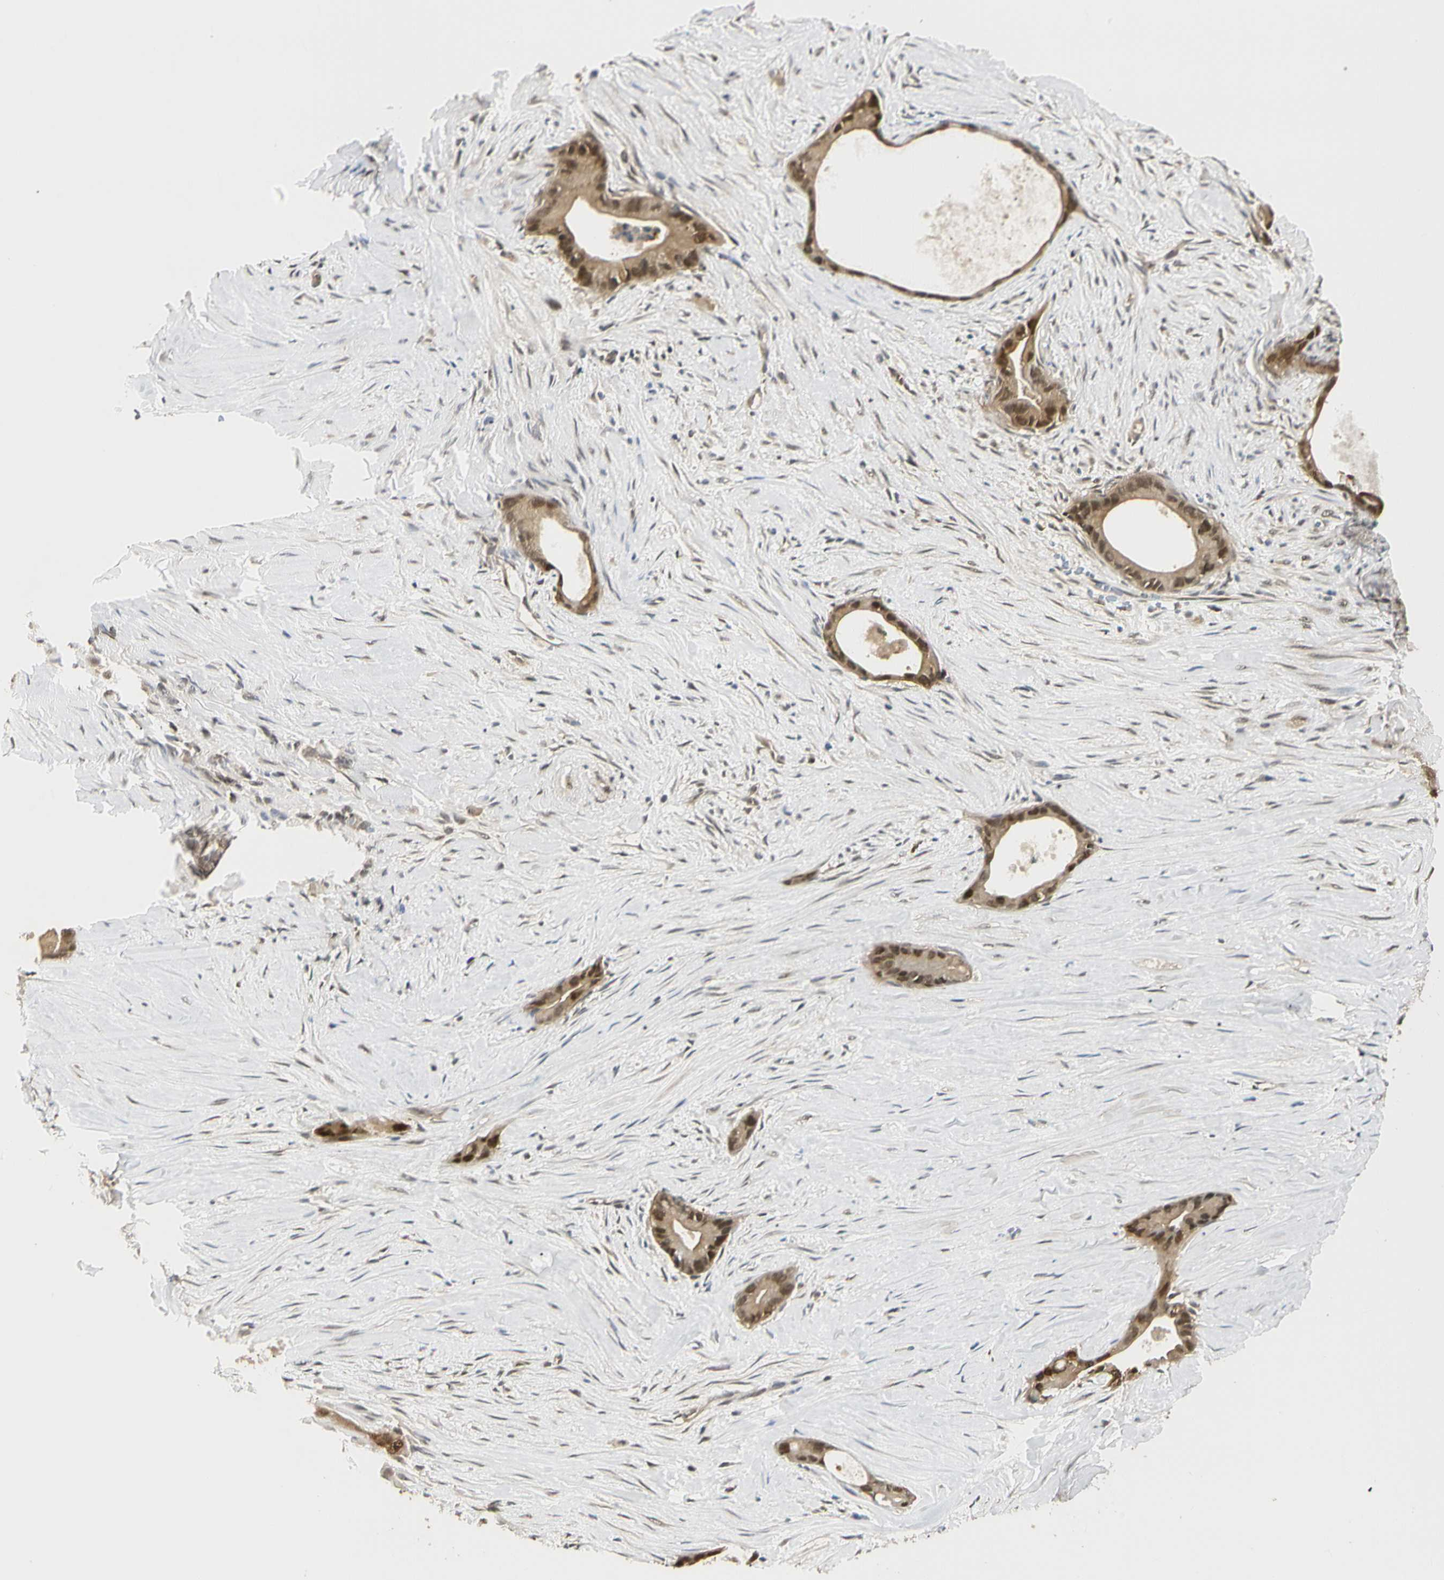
{"staining": {"intensity": "strong", "quantity": ">75%", "location": "cytoplasmic/membranous,nuclear"}, "tissue": "liver cancer", "cell_type": "Tumor cells", "image_type": "cancer", "snomed": [{"axis": "morphology", "description": "Cholangiocarcinoma"}, {"axis": "topography", "description": "Liver"}], "caption": "Brown immunohistochemical staining in liver cancer displays strong cytoplasmic/membranous and nuclear staining in approximately >75% of tumor cells.", "gene": "UBE2Z", "patient": {"sex": "female", "age": 55}}